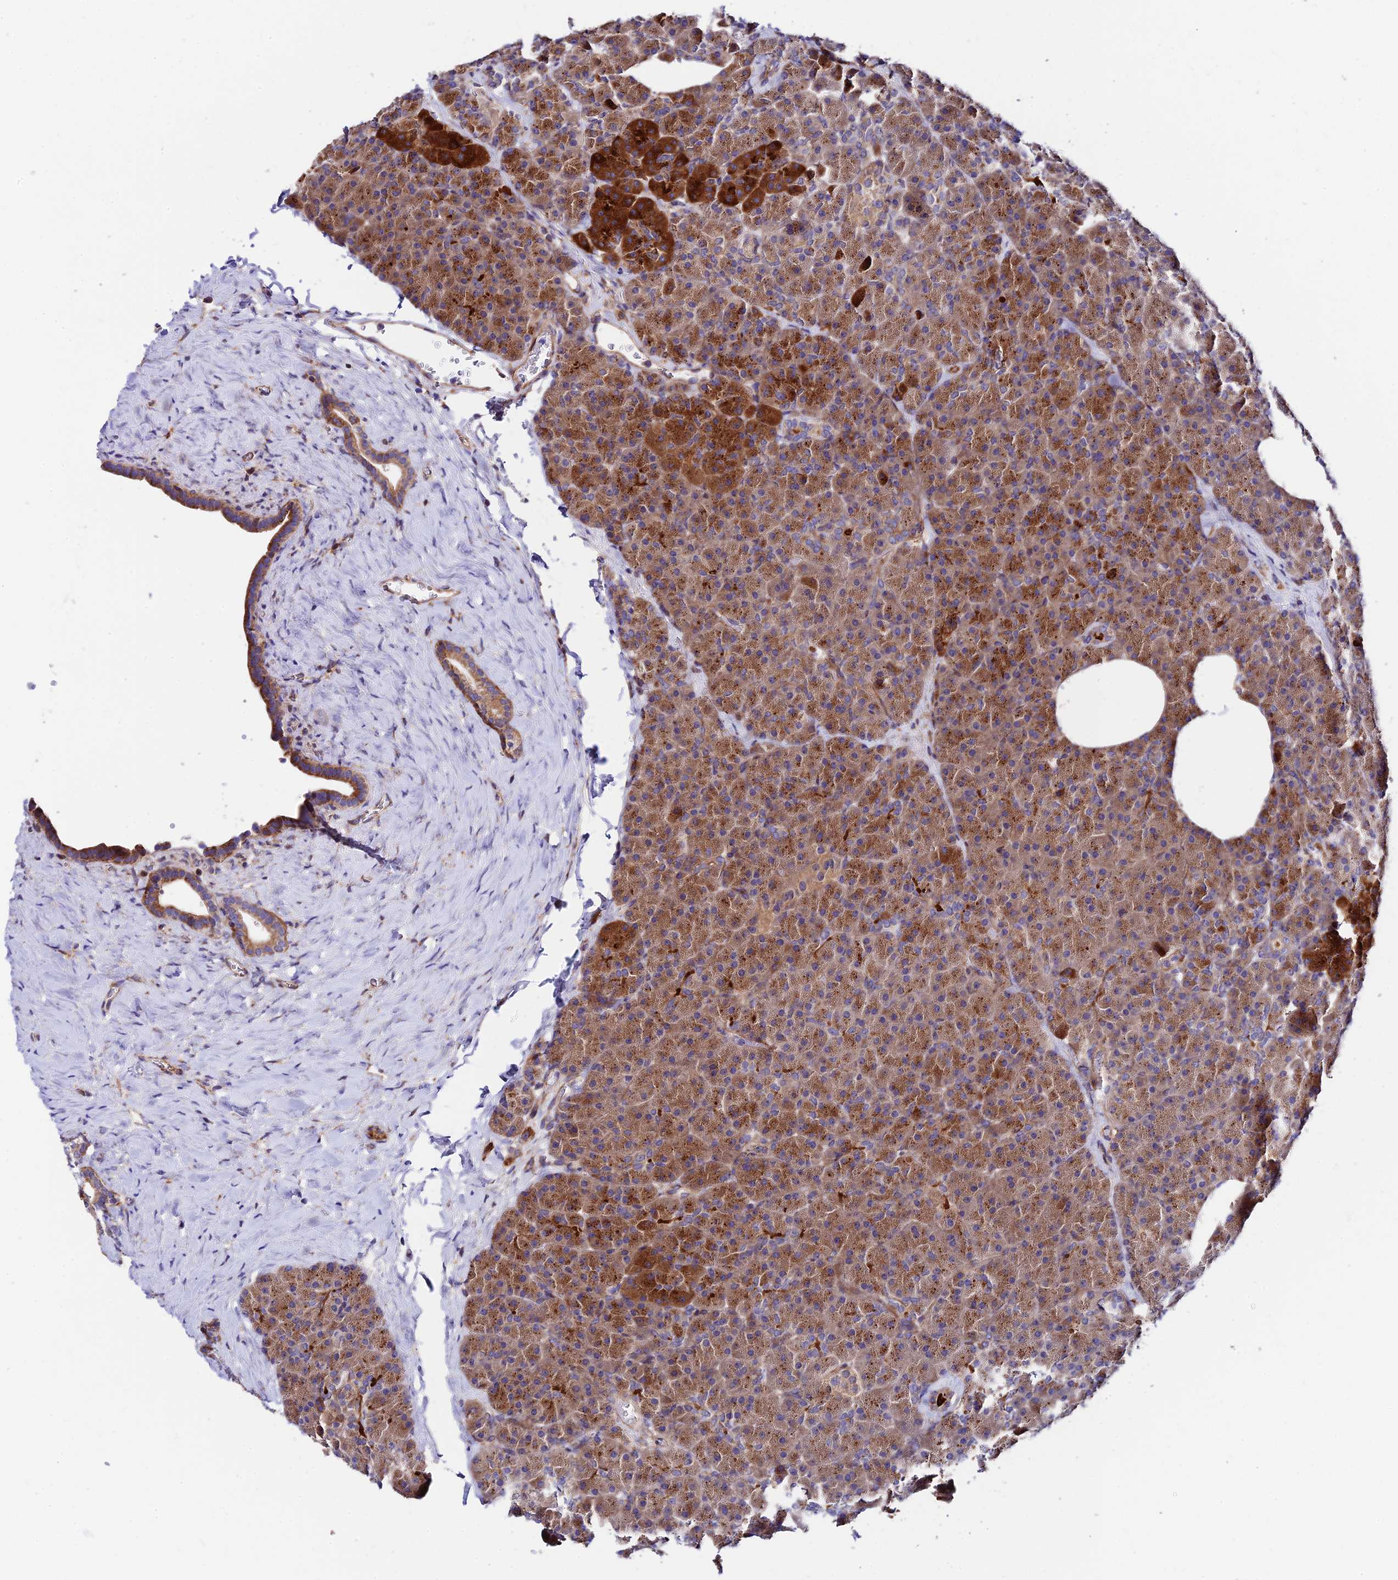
{"staining": {"intensity": "moderate", "quantity": ">75%", "location": "cytoplasmic/membranous"}, "tissue": "pancreas", "cell_type": "Exocrine glandular cells", "image_type": "normal", "snomed": [{"axis": "morphology", "description": "Normal tissue, NOS"}, {"axis": "morphology", "description": "Carcinoid, malignant, NOS"}, {"axis": "topography", "description": "Pancreas"}], "caption": "The micrograph displays staining of unremarkable pancreas, revealing moderate cytoplasmic/membranous protein positivity (brown color) within exocrine glandular cells.", "gene": "VPS13C", "patient": {"sex": "female", "age": 35}}